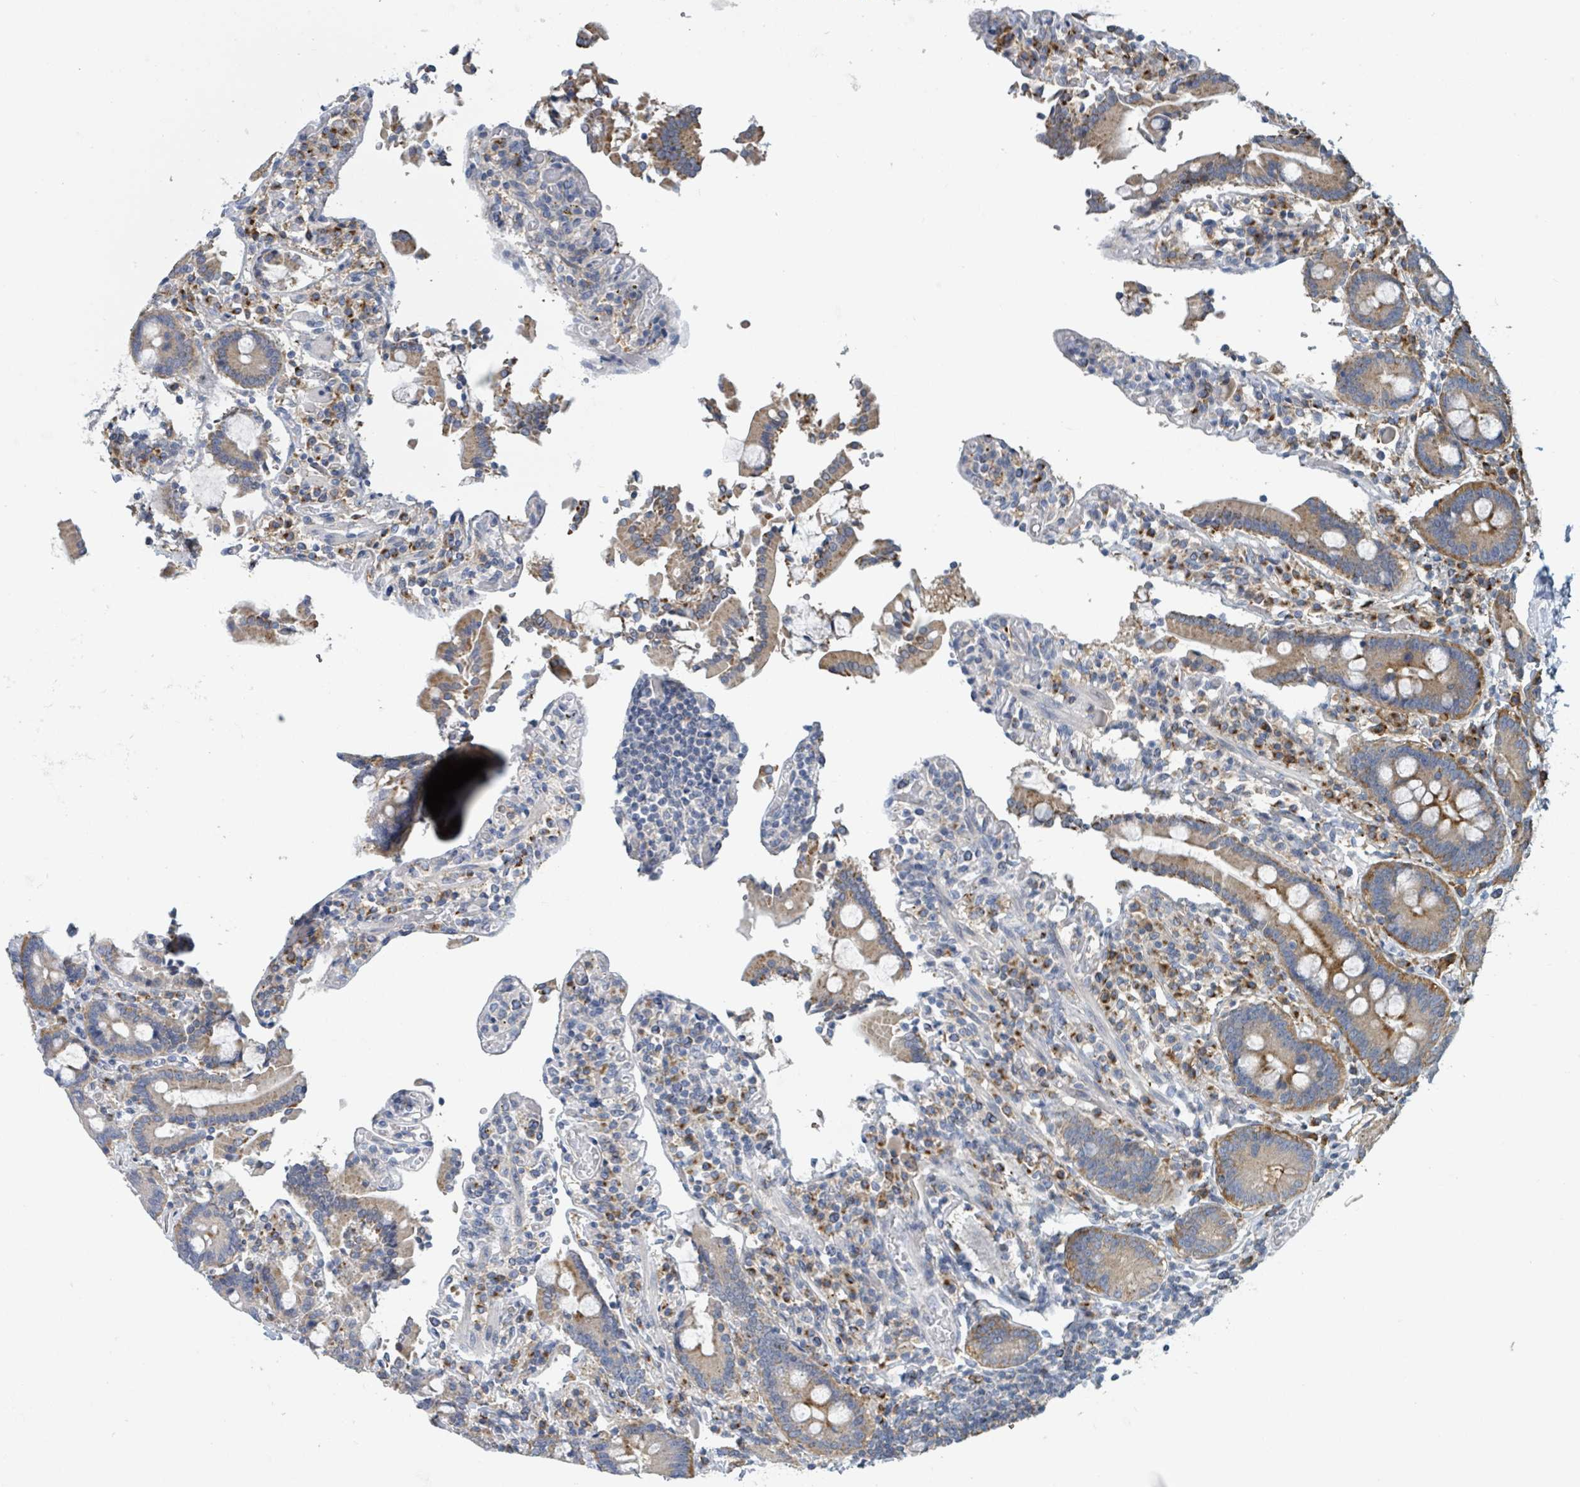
{"staining": {"intensity": "moderate", "quantity": ">75%", "location": "cytoplasmic/membranous"}, "tissue": "duodenum", "cell_type": "Glandular cells", "image_type": "normal", "snomed": [{"axis": "morphology", "description": "Normal tissue, NOS"}, {"axis": "topography", "description": "Duodenum"}], "caption": "Duodenum stained with DAB immunohistochemistry (IHC) demonstrates medium levels of moderate cytoplasmic/membranous expression in approximately >75% of glandular cells. The protein is shown in brown color, while the nuclei are stained blue.", "gene": "ANKRD55", "patient": {"sex": "male", "age": 55}}